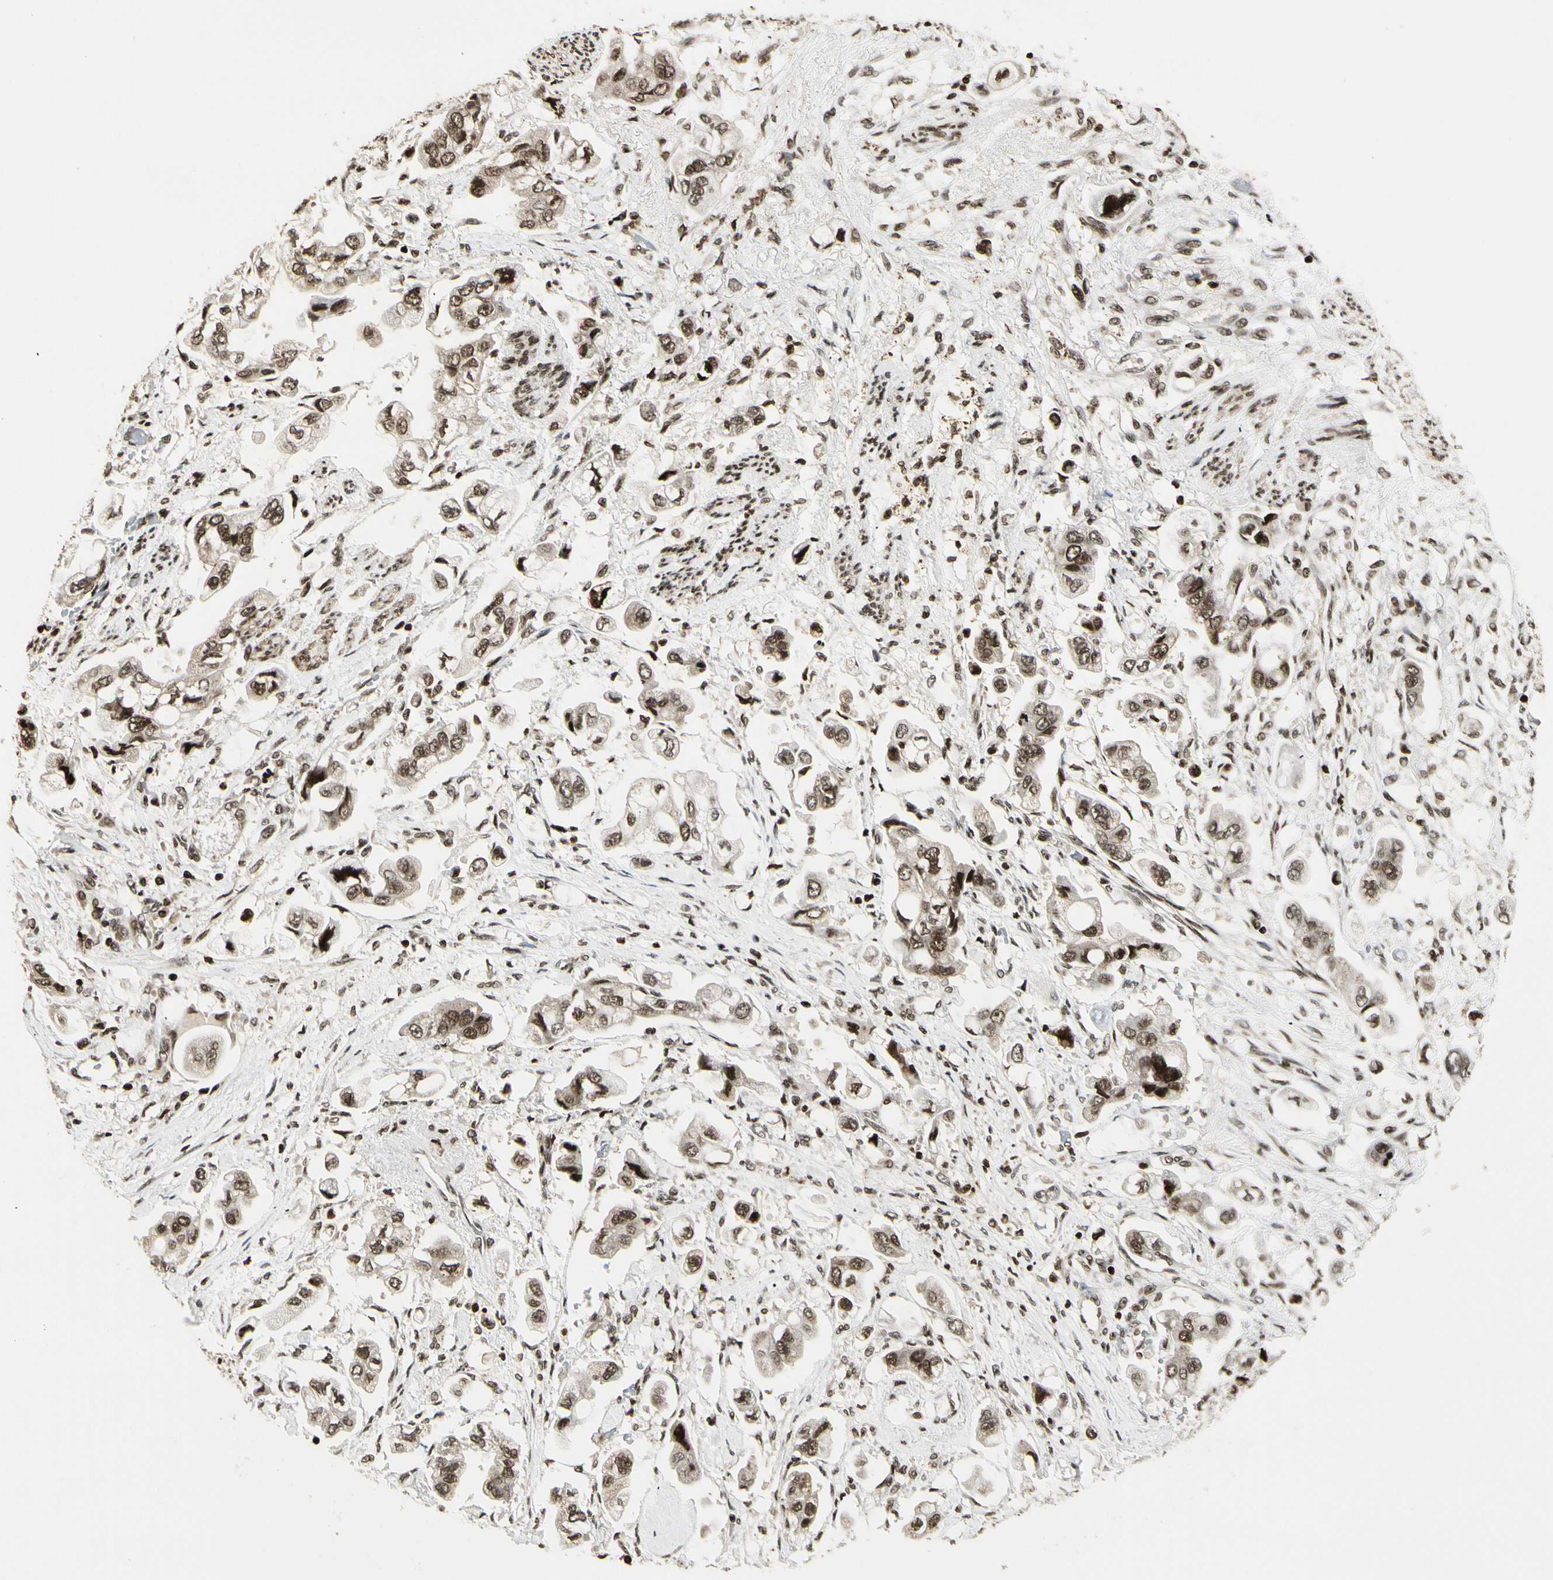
{"staining": {"intensity": "moderate", "quantity": ">75%", "location": "nuclear"}, "tissue": "stomach cancer", "cell_type": "Tumor cells", "image_type": "cancer", "snomed": [{"axis": "morphology", "description": "Adenocarcinoma, NOS"}, {"axis": "topography", "description": "Stomach"}], "caption": "There is medium levels of moderate nuclear staining in tumor cells of stomach cancer (adenocarcinoma), as demonstrated by immunohistochemical staining (brown color).", "gene": "TSHZ3", "patient": {"sex": "male", "age": 62}}